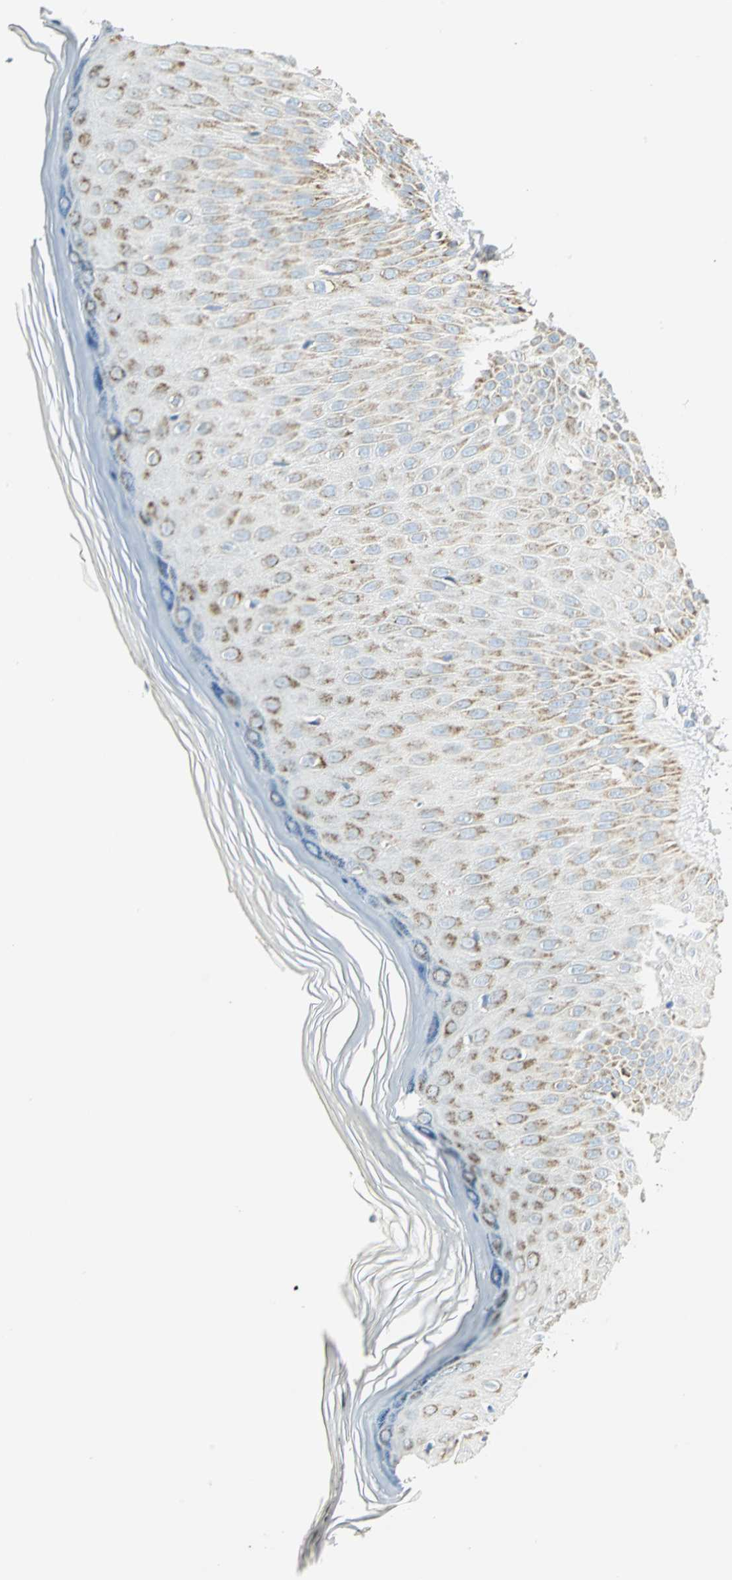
{"staining": {"intensity": "moderate", "quantity": "25%-75%", "location": "cytoplasmic/membranous"}, "tissue": "skin", "cell_type": "Epidermal cells", "image_type": "normal", "snomed": [{"axis": "morphology", "description": "Normal tissue, NOS"}, {"axis": "morphology", "description": "Inflammation, NOS"}, {"axis": "topography", "description": "Soft tissue"}, {"axis": "topography", "description": "Anal"}], "caption": "An immunohistochemistry micrograph of normal tissue is shown. Protein staining in brown highlights moderate cytoplasmic/membranous positivity in skin within epidermal cells.", "gene": "NTRK1", "patient": {"sex": "female", "age": 15}}